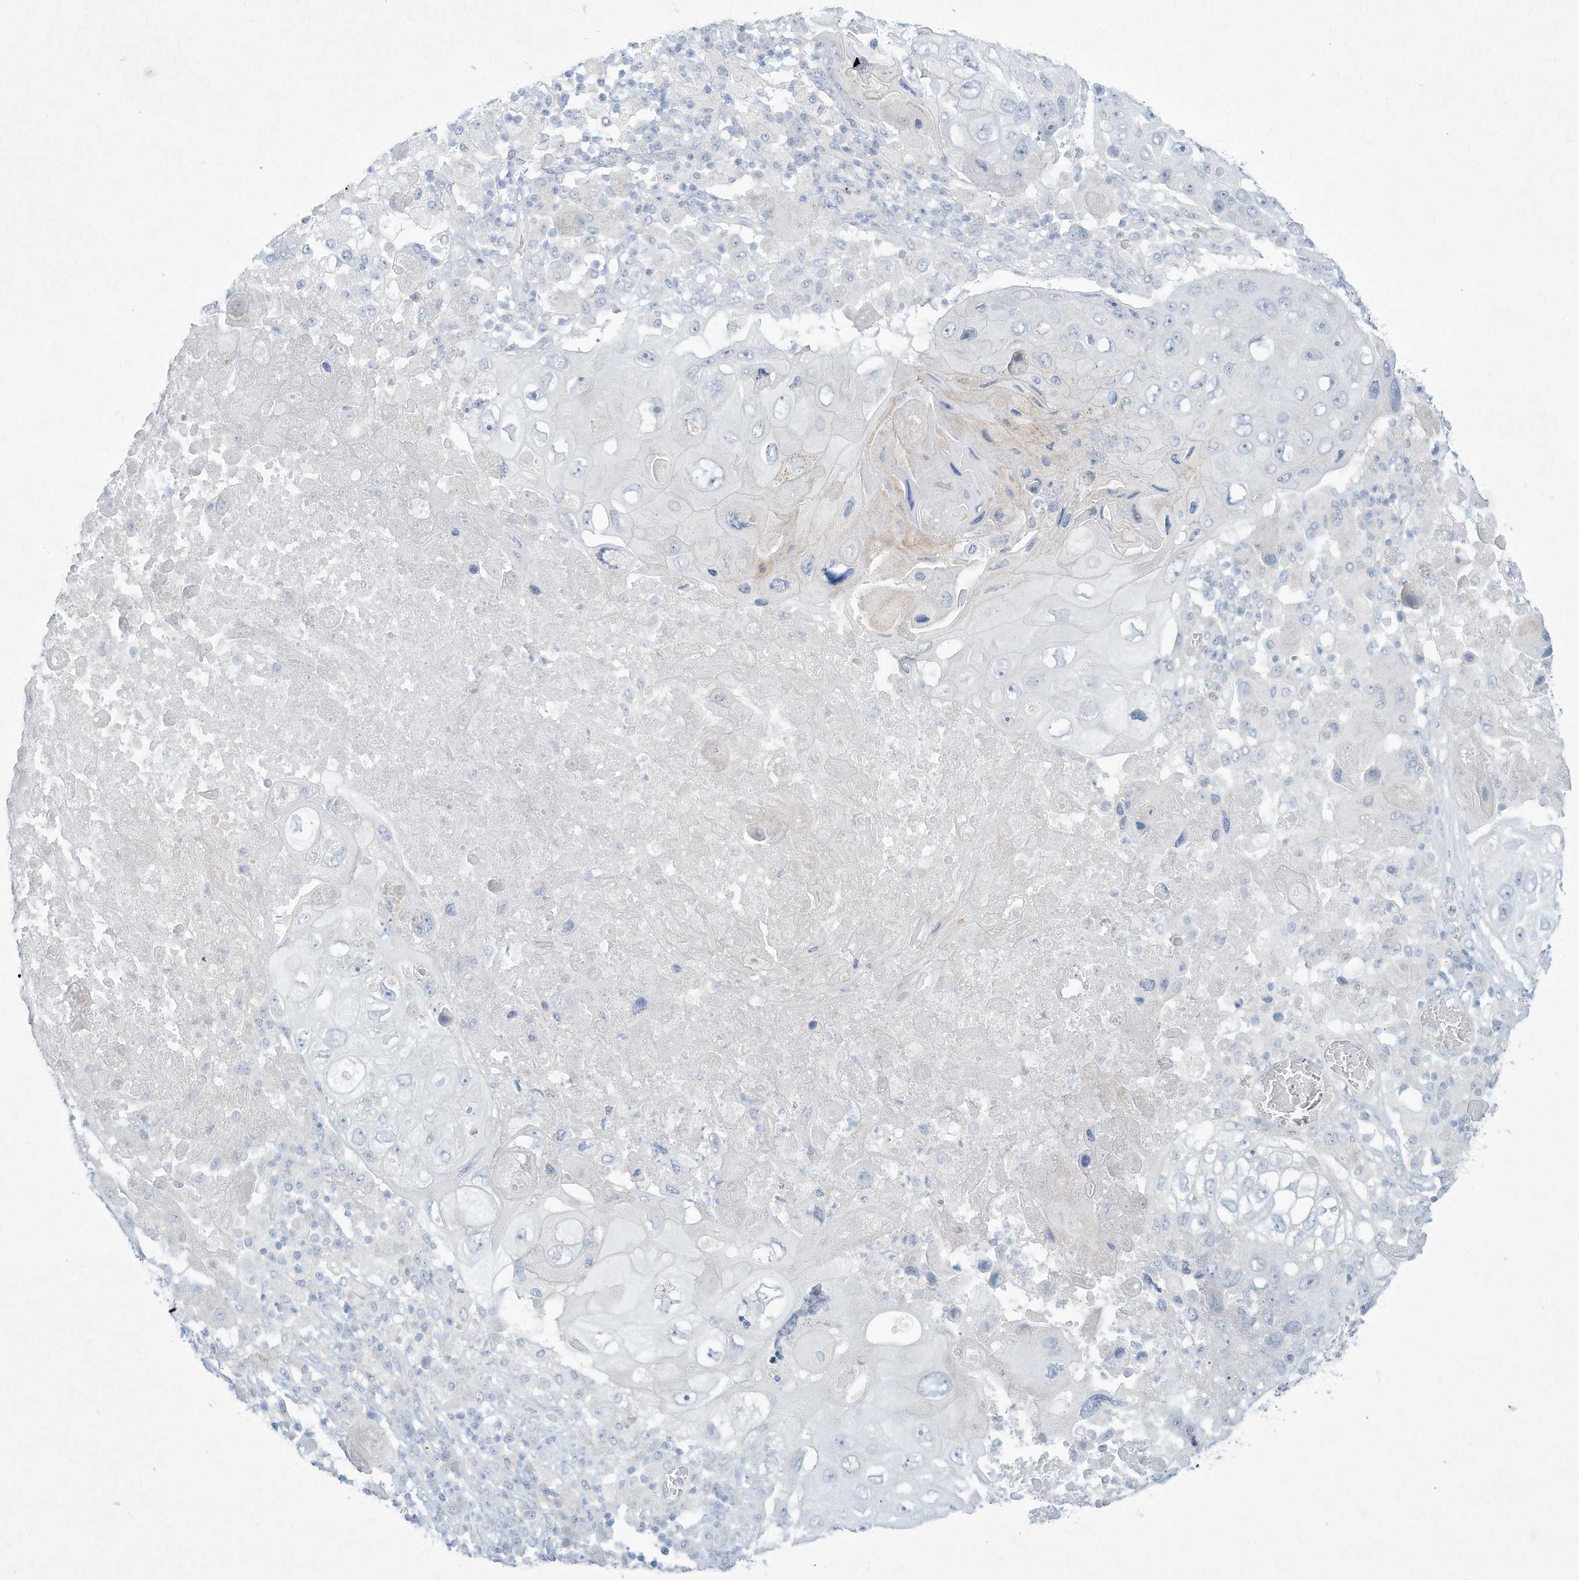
{"staining": {"intensity": "negative", "quantity": "none", "location": "none"}, "tissue": "lung cancer", "cell_type": "Tumor cells", "image_type": "cancer", "snomed": [{"axis": "morphology", "description": "Squamous cell carcinoma, NOS"}, {"axis": "topography", "description": "Lung"}], "caption": "The micrograph shows no significant staining in tumor cells of squamous cell carcinoma (lung). (Stains: DAB (3,3'-diaminobenzidine) immunohistochemistry (IHC) with hematoxylin counter stain, Microscopy: brightfield microscopy at high magnification).", "gene": "PAX6", "patient": {"sex": "male", "age": 61}}